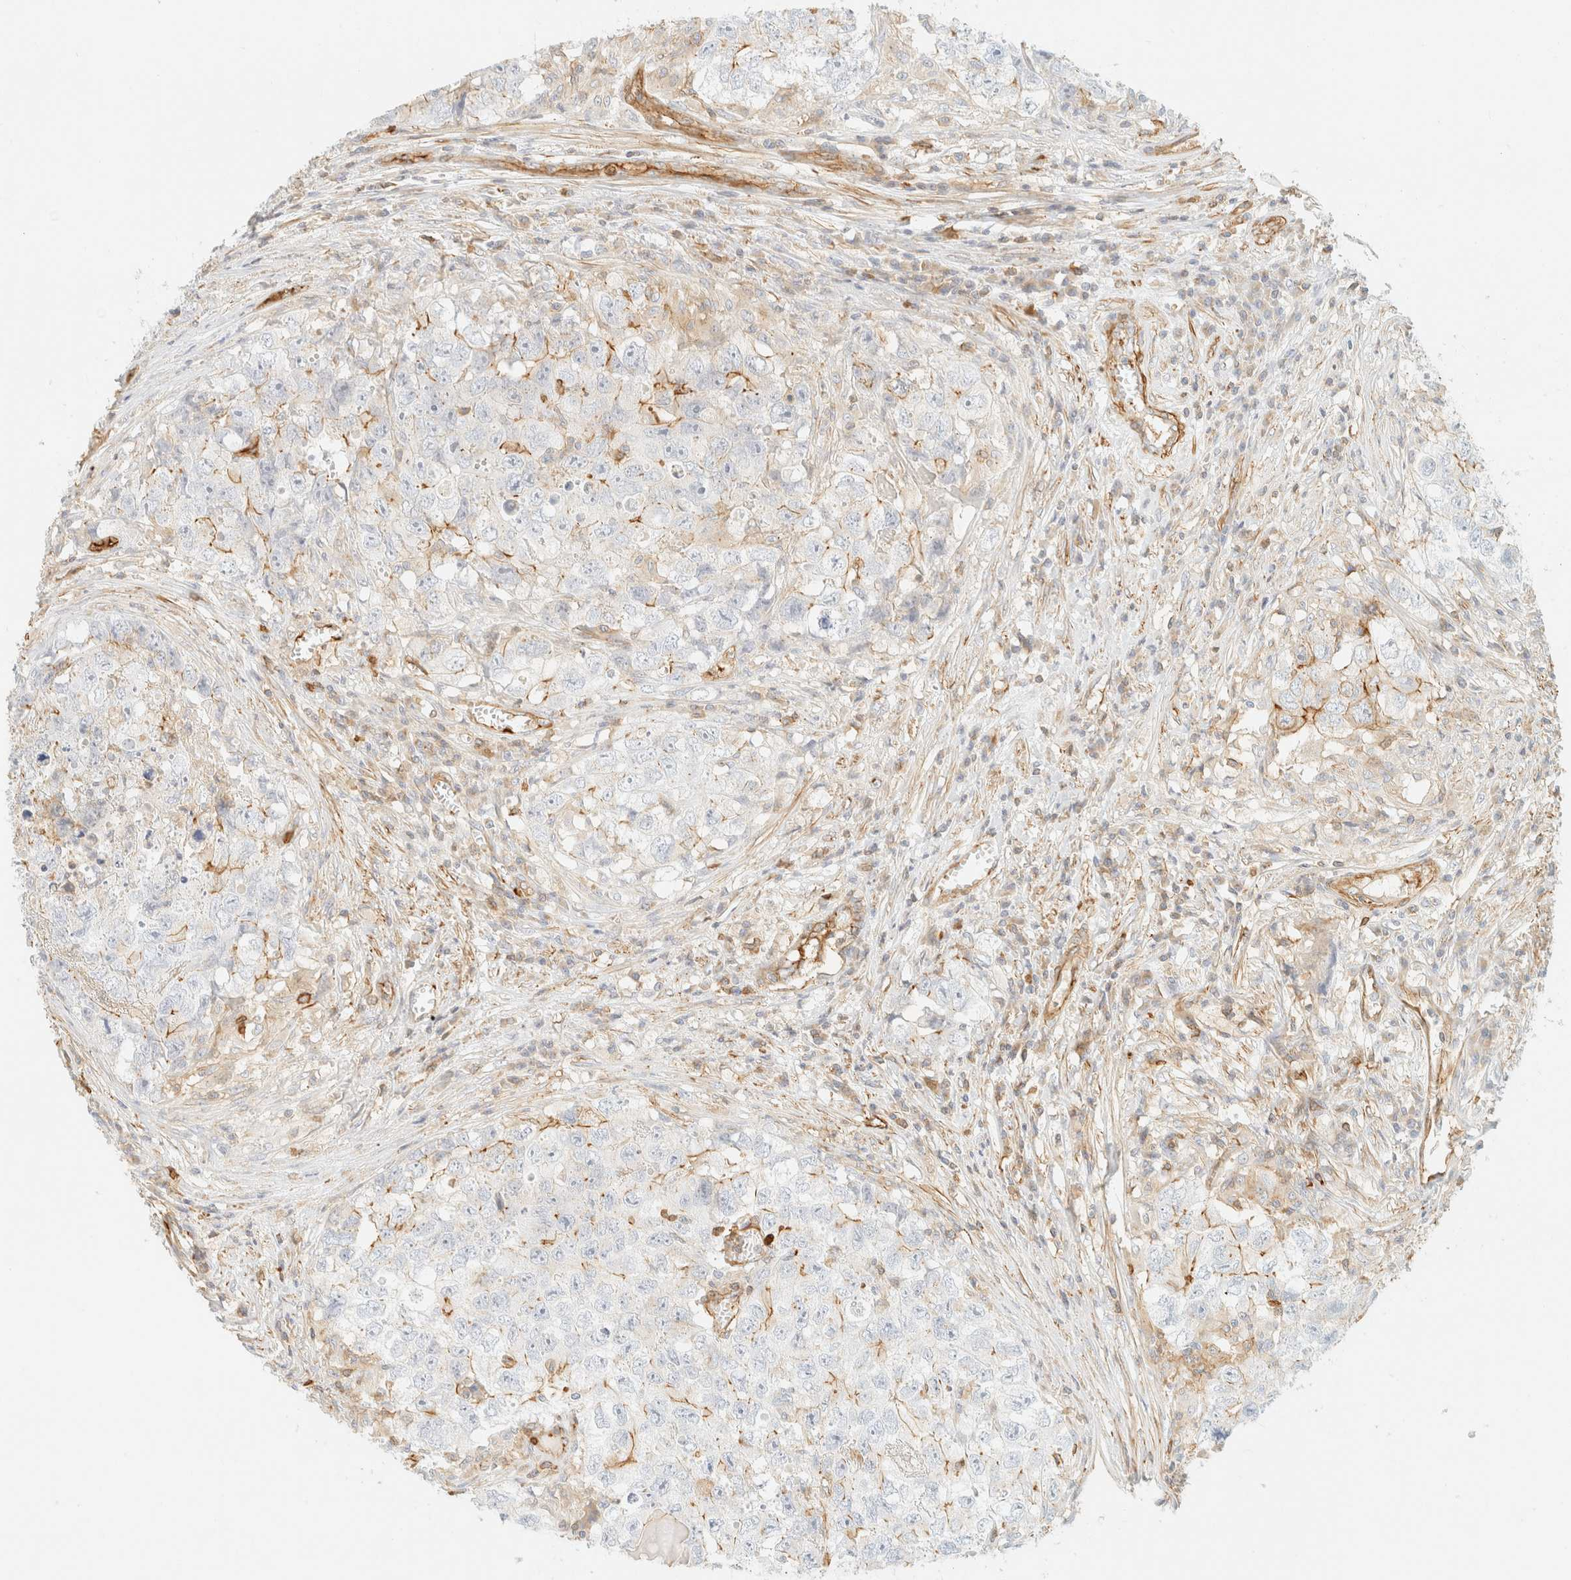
{"staining": {"intensity": "moderate", "quantity": "<25%", "location": "cytoplasmic/membranous"}, "tissue": "testis cancer", "cell_type": "Tumor cells", "image_type": "cancer", "snomed": [{"axis": "morphology", "description": "Seminoma, NOS"}, {"axis": "morphology", "description": "Carcinoma, Embryonal, NOS"}, {"axis": "topography", "description": "Testis"}], "caption": "Protein analysis of testis cancer (seminoma) tissue demonstrates moderate cytoplasmic/membranous expression in approximately <25% of tumor cells.", "gene": "OTOP2", "patient": {"sex": "male", "age": 43}}